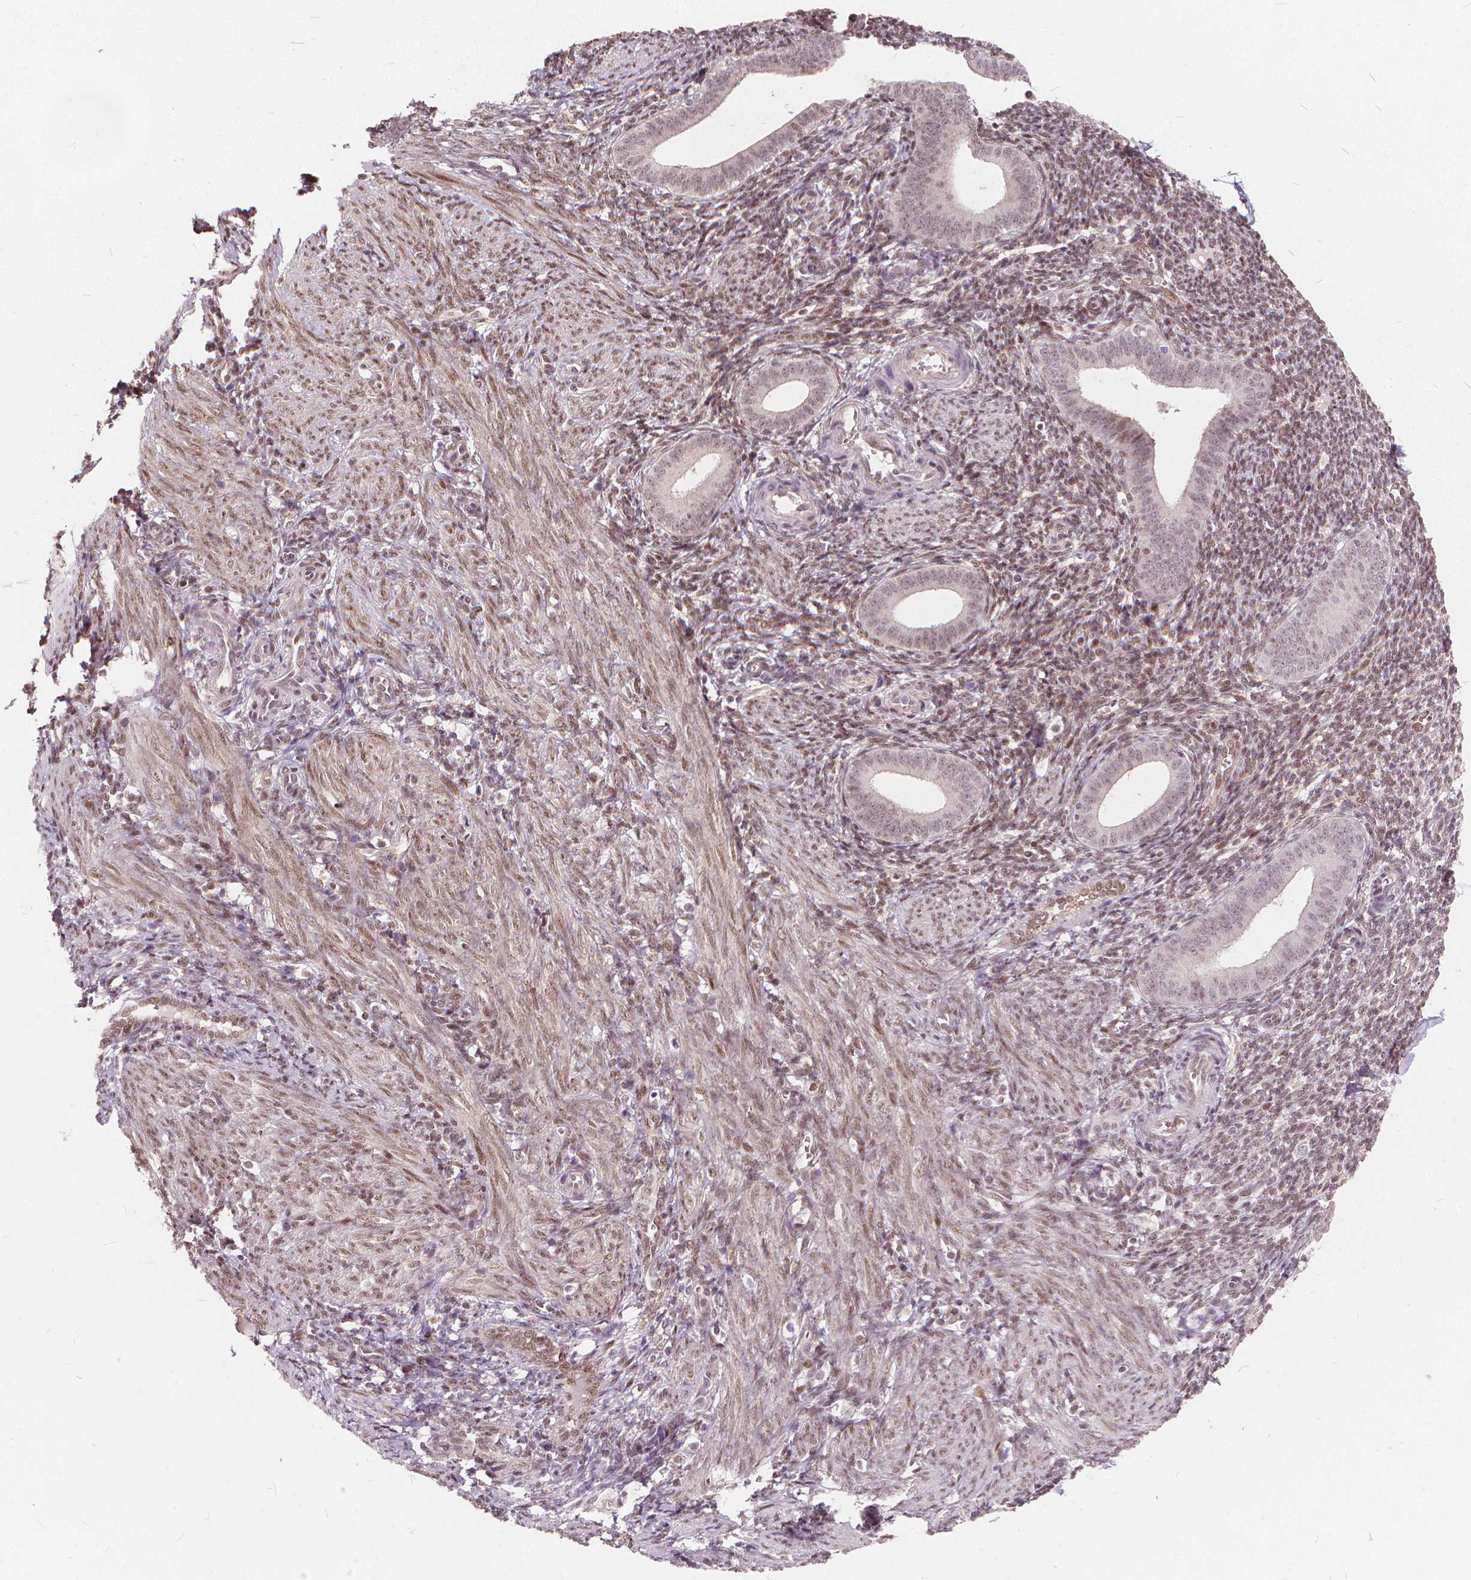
{"staining": {"intensity": "weak", "quantity": "<25%", "location": "nuclear"}, "tissue": "endometrium", "cell_type": "Cells in endometrial stroma", "image_type": "normal", "snomed": [{"axis": "morphology", "description": "Normal tissue, NOS"}, {"axis": "topography", "description": "Endometrium"}], "caption": "This is an IHC histopathology image of benign human endometrium. There is no positivity in cells in endometrial stroma.", "gene": "STAT5B", "patient": {"sex": "female", "age": 25}}